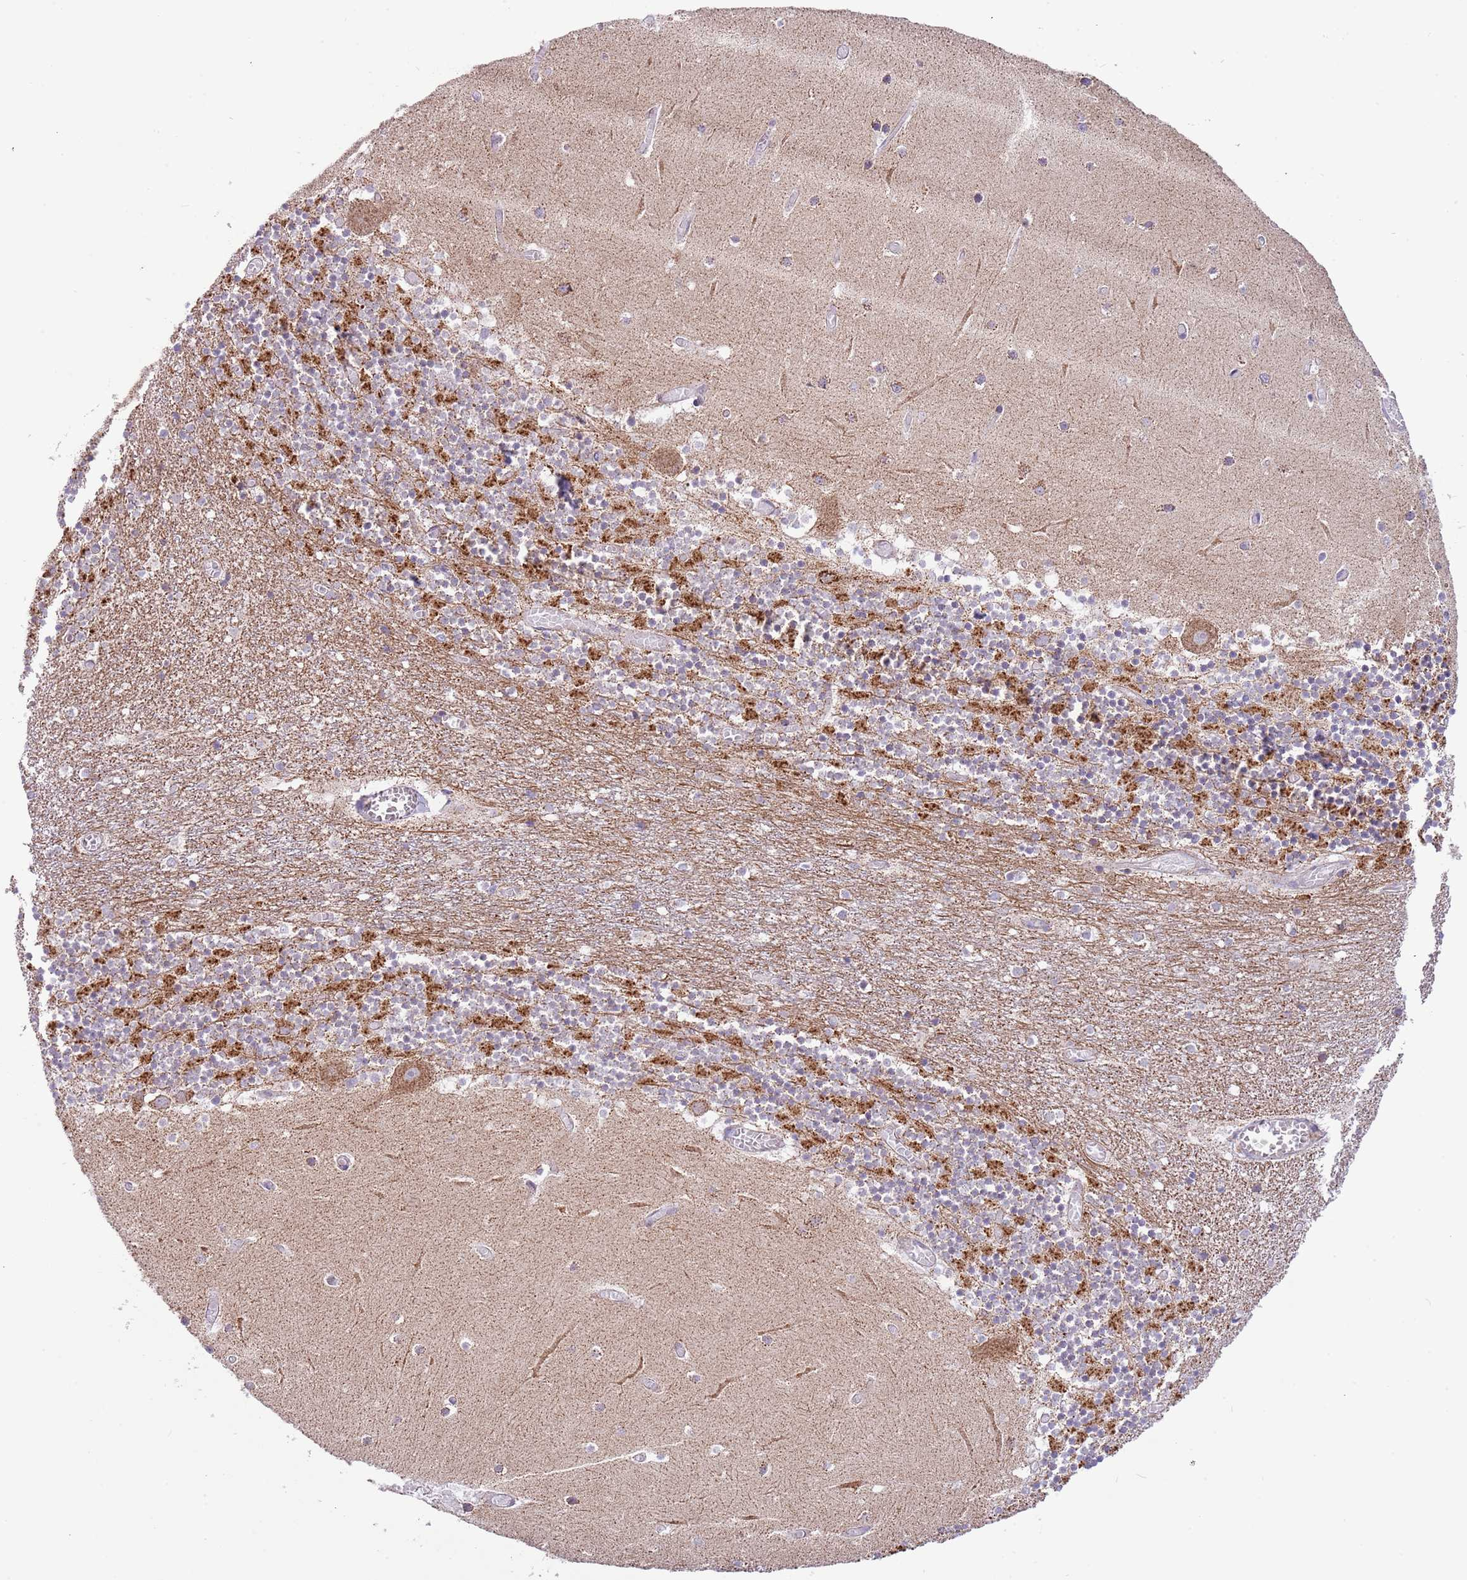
{"staining": {"intensity": "moderate", "quantity": "25%-75%", "location": "cytoplasmic/membranous"}, "tissue": "cerebellum", "cell_type": "Cells in granular layer", "image_type": "normal", "snomed": [{"axis": "morphology", "description": "Normal tissue, NOS"}, {"axis": "topography", "description": "Cerebellum"}], "caption": "This is a histology image of IHC staining of normal cerebellum, which shows moderate expression in the cytoplasmic/membranous of cells in granular layer.", "gene": "LHX6", "patient": {"sex": "female", "age": 28}}